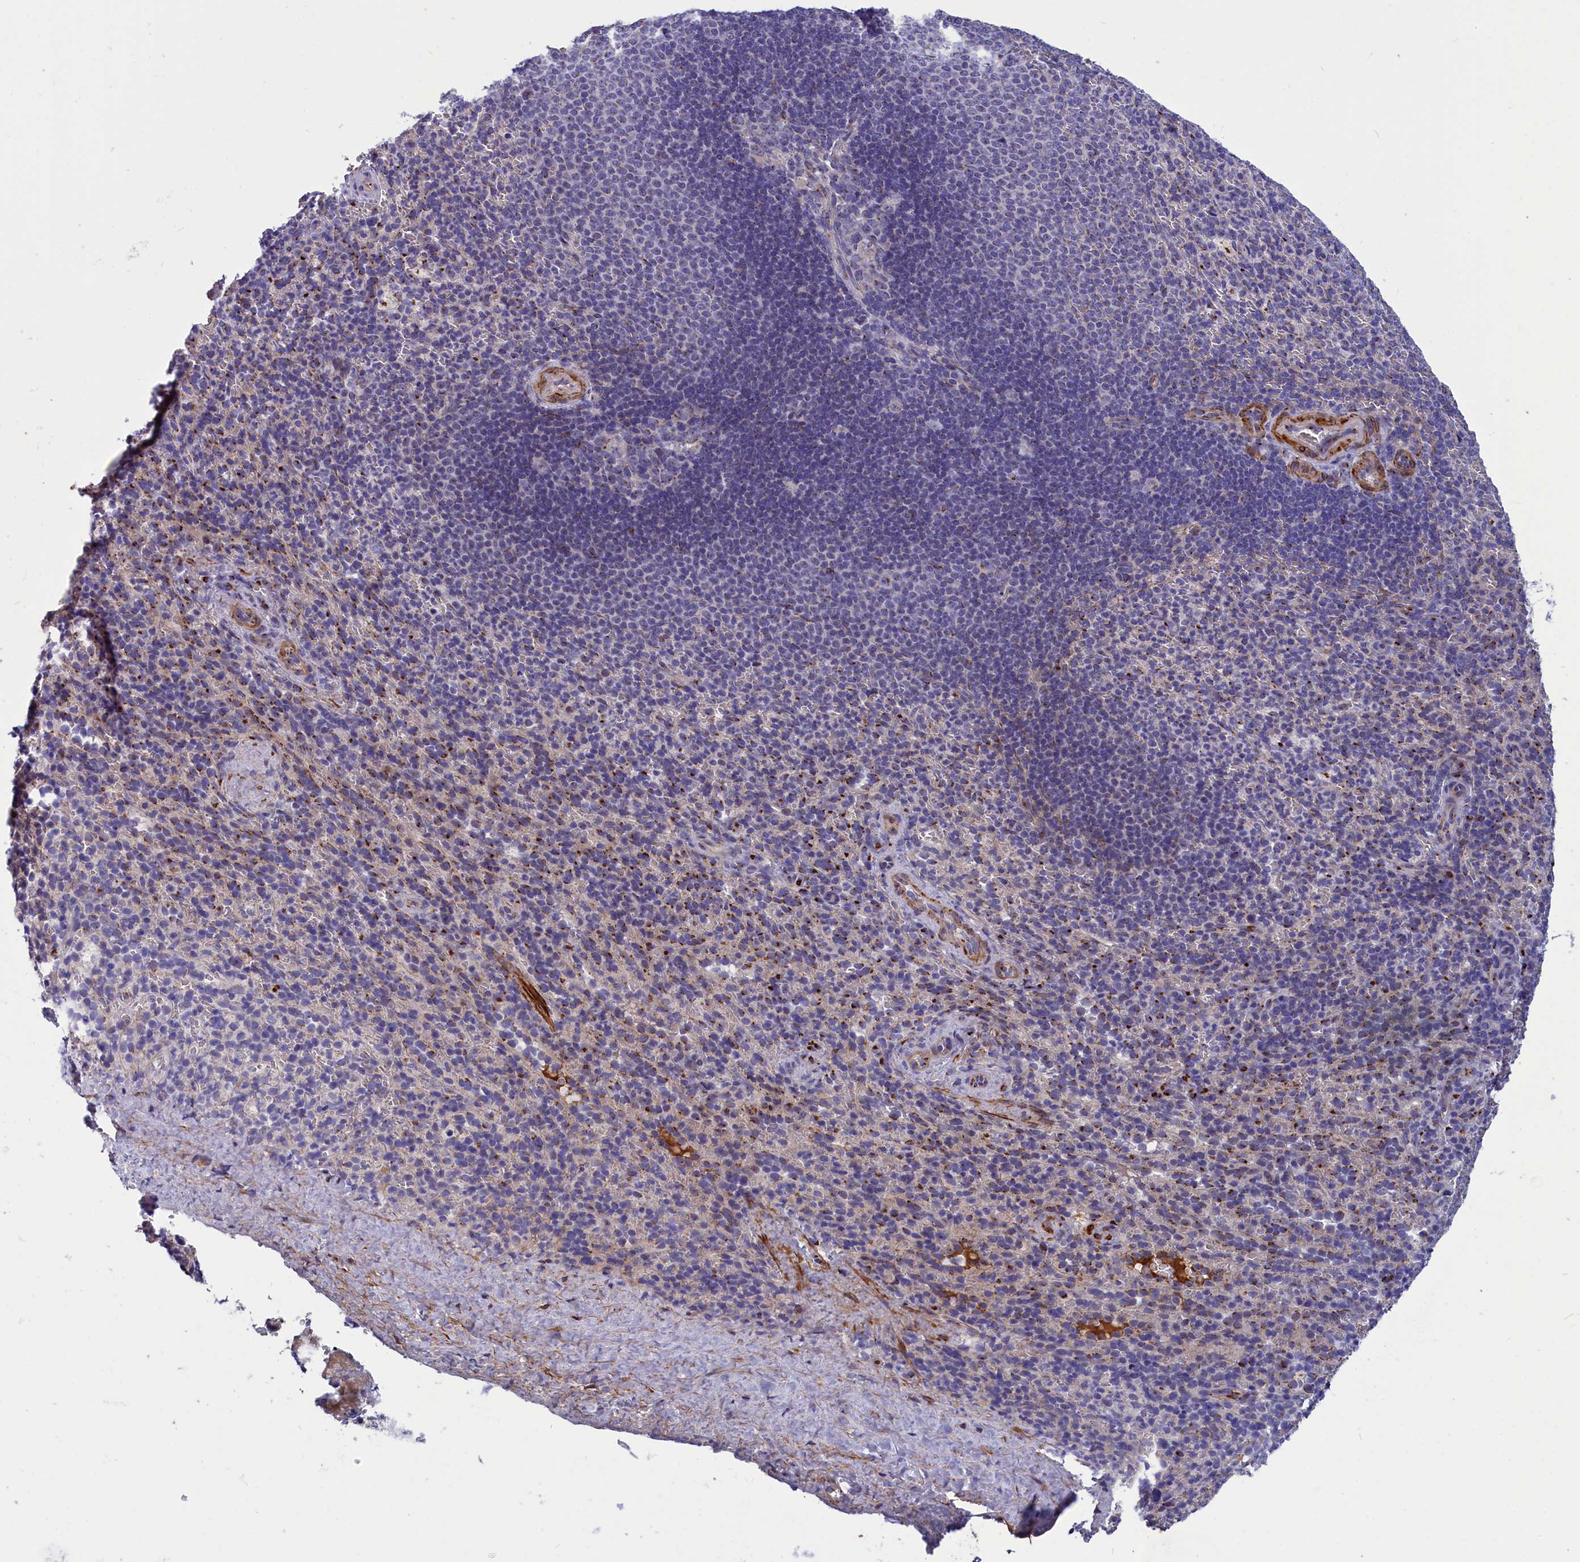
{"staining": {"intensity": "moderate", "quantity": "<25%", "location": "cytoplasmic/membranous"}, "tissue": "spleen", "cell_type": "Cells in red pulp", "image_type": "normal", "snomed": [{"axis": "morphology", "description": "Normal tissue, NOS"}, {"axis": "topography", "description": "Spleen"}], "caption": "A low amount of moderate cytoplasmic/membranous positivity is identified in approximately <25% of cells in red pulp in unremarkable spleen. (IHC, brightfield microscopy, high magnification).", "gene": "TUBGCP4", "patient": {"sex": "female", "age": 21}}